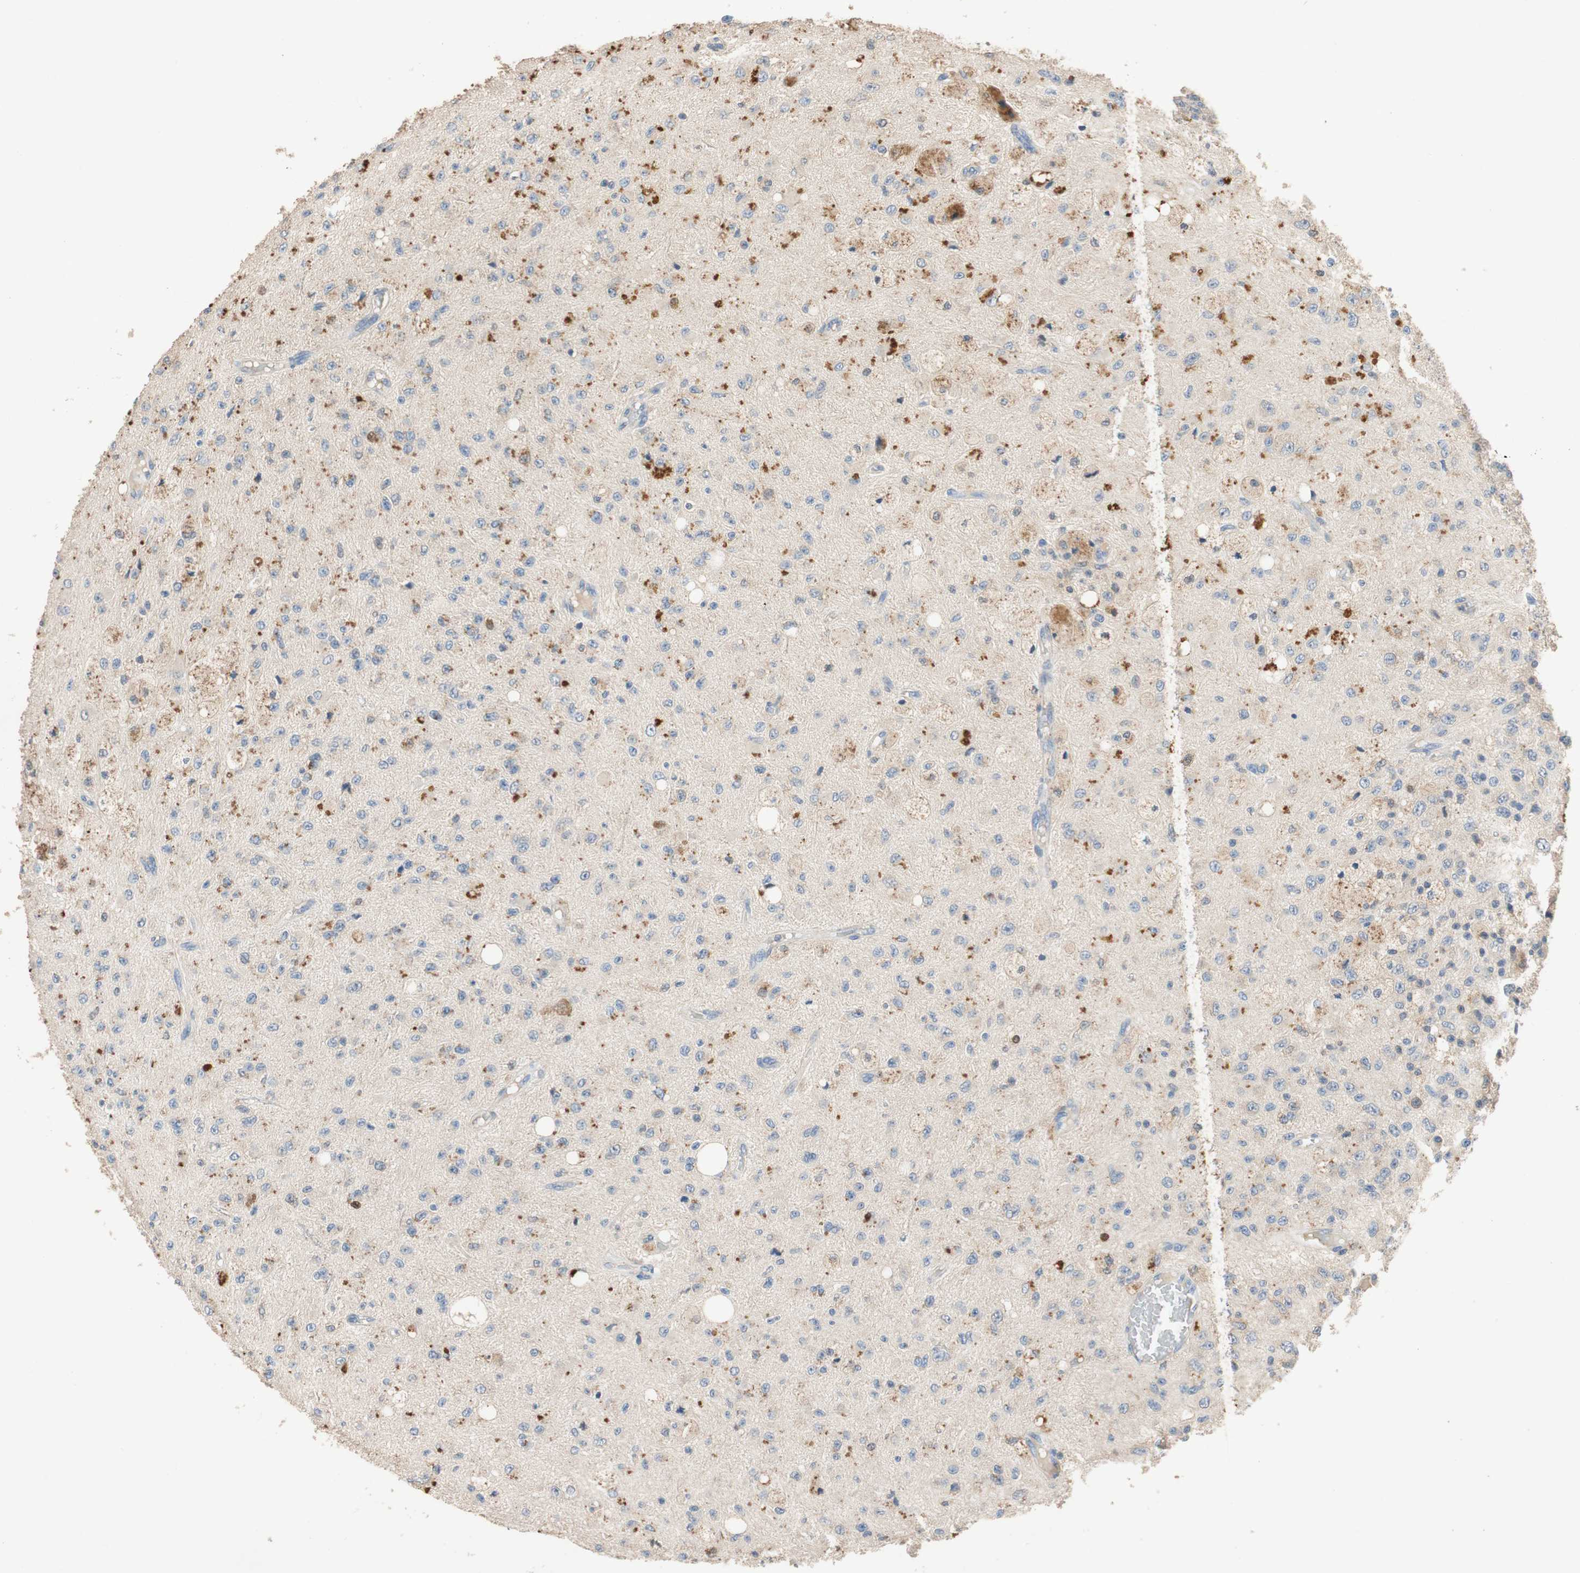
{"staining": {"intensity": "moderate", "quantity": "<25%", "location": "cytoplasmic/membranous"}, "tissue": "glioma", "cell_type": "Tumor cells", "image_type": "cancer", "snomed": [{"axis": "morphology", "description": "Glioma, malignant, High grade"}, {"axis": "topography", "description": "pancreas cauda"}], "caption": "High-grade glioma (malignant) stained with a brown dye exhibits moderate cytoplasmic/membranous positive expression in about <25% of tumor cells.", "gene": "ADAP1", "patient": {"sex": "male", "age": 60}}